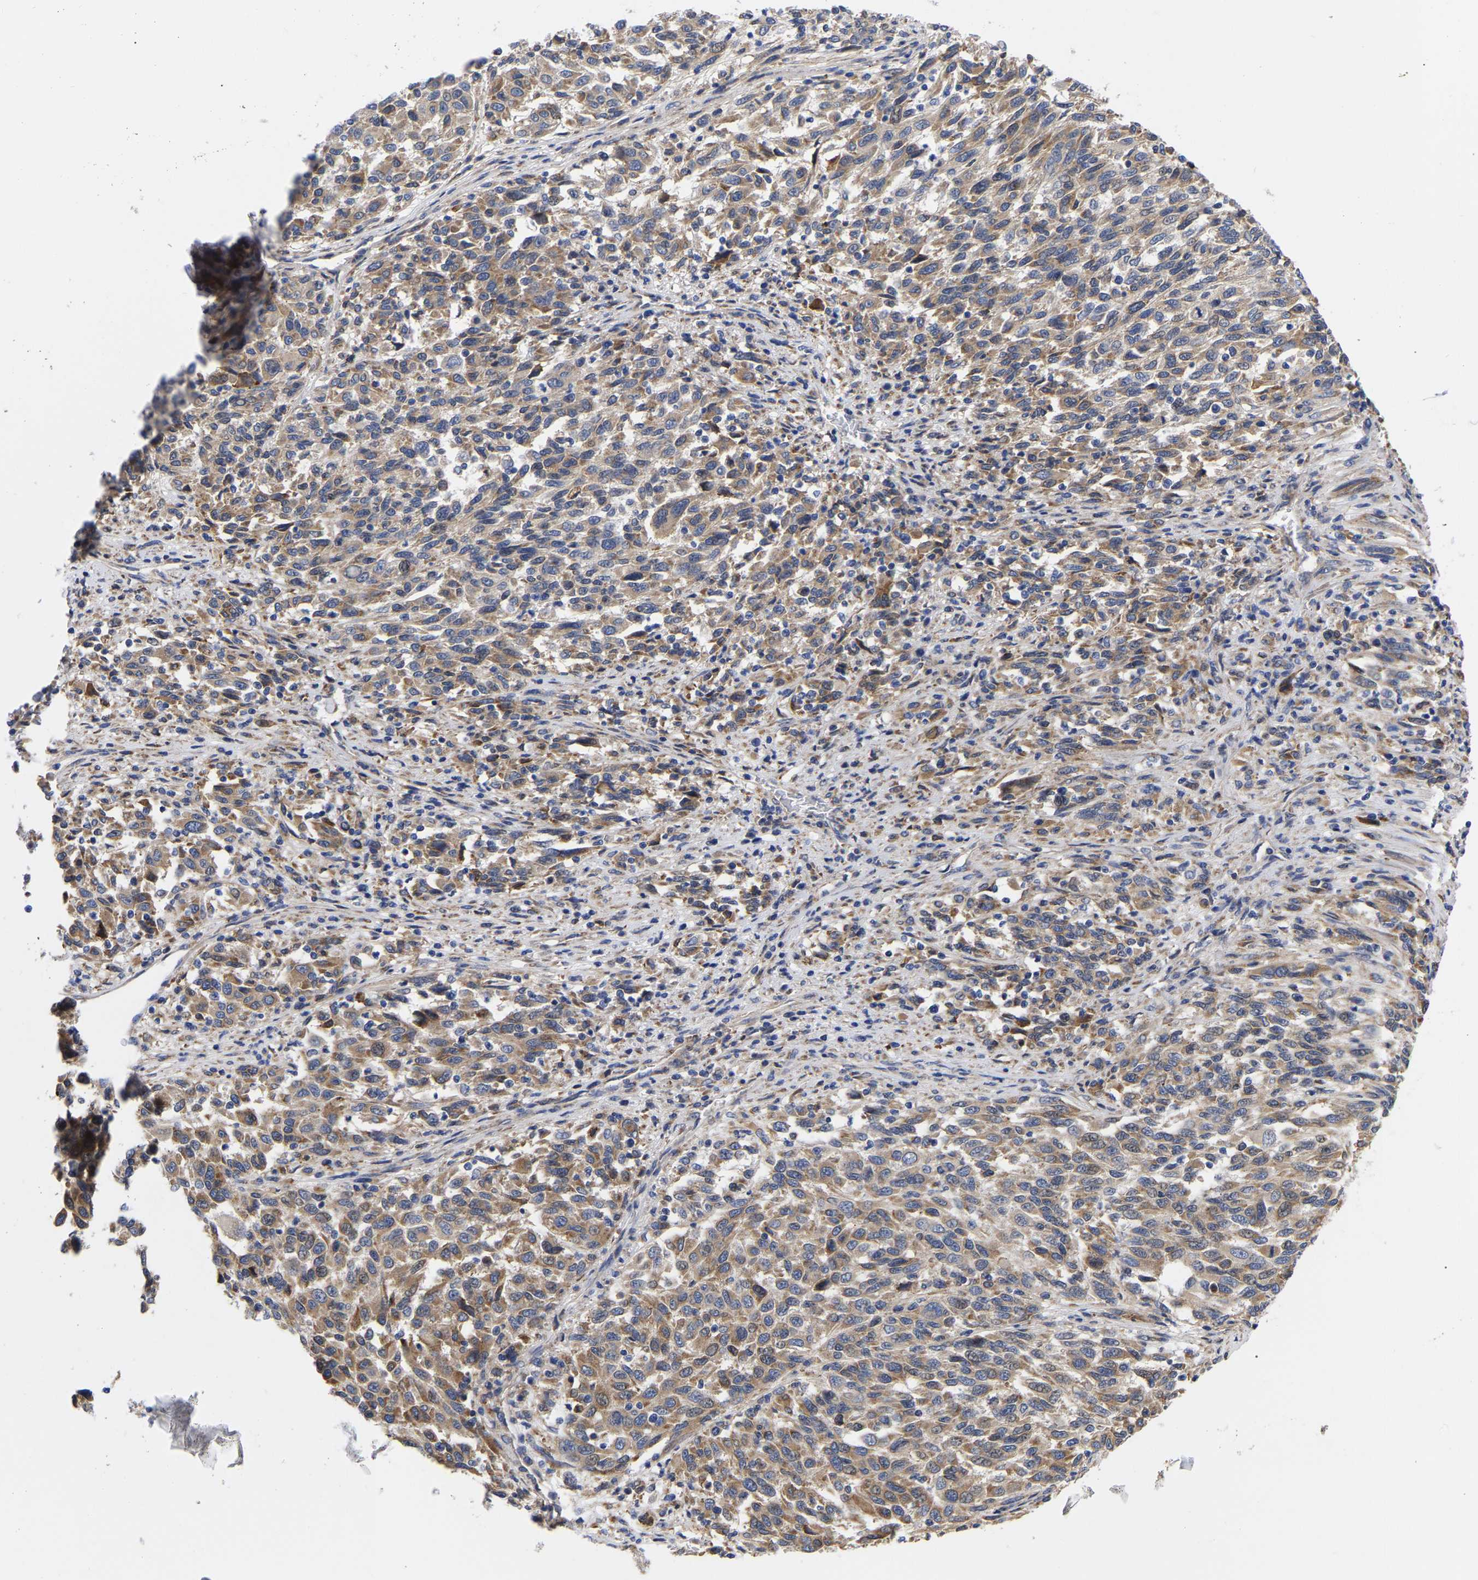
{"staining": {"intensity": "moderate", "quantity": ">75%", "location": "cytoplasmic/membranous"}, "tissue": "melanoma", "cell_type": "Tumor cells", "image_type": "cancer", "snomed": [{"axis": "morphology", "description": "Malignant melanoma, Metastatic site"}, {"axis": "topography", "description": "Lymph node"}], "caption": "Human malignant melanoma (metastatic site) stained with a brown dye displays moderate cytoplasmic/membranous positive positivity in approximately >75% of tumor cells.", "gene": "CFAP298", "patient": {"sex": "male", "age": 61}}